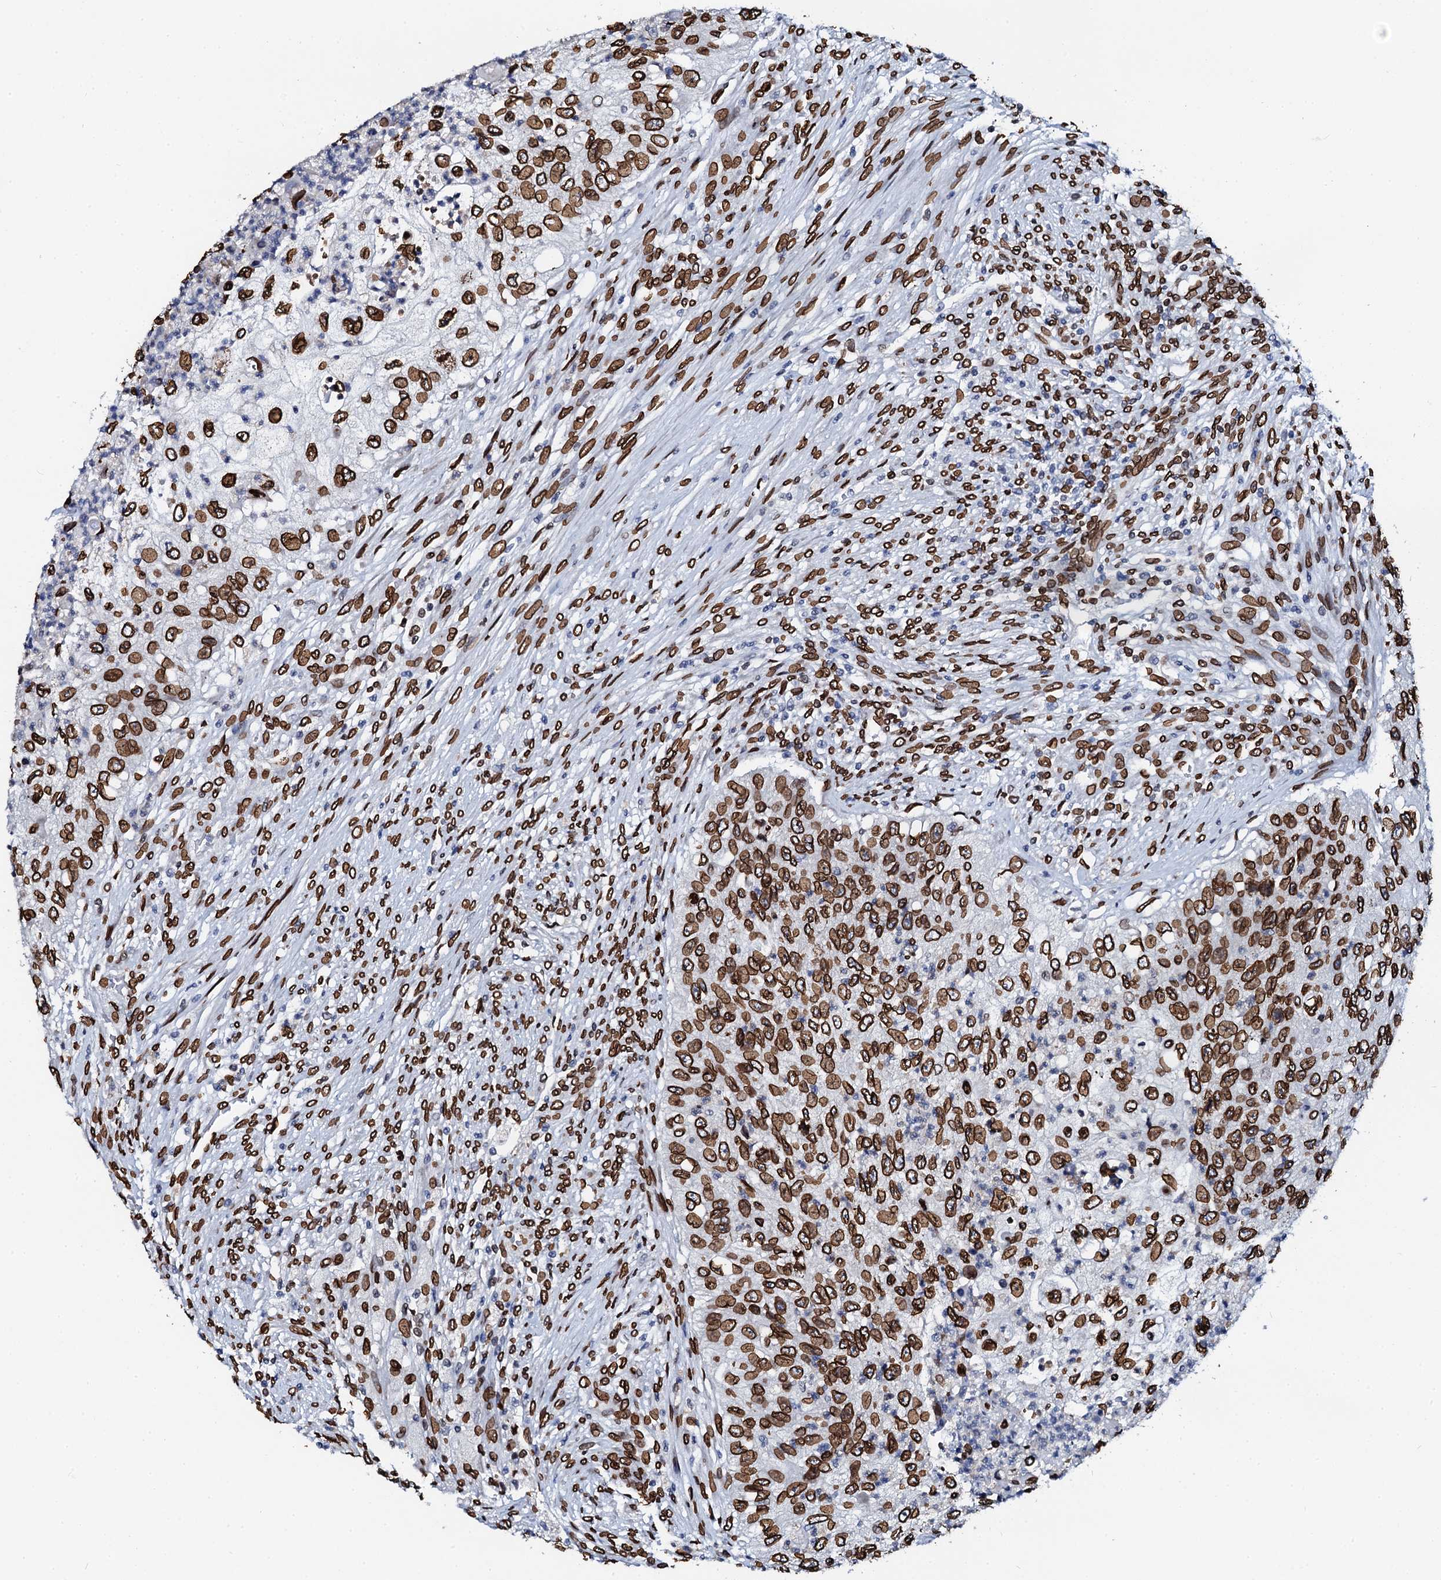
{"staining": {"intensity": "strong", "quantity": ">75%", "location": "cytoplasmic/membranous,nuclear"}, "tissue": "urothelial cancer", "cell_type": "Tumor cells", "image_type": "cancer", "snomed": [{"axis": "morphology", "description": "Urothelial carcinoma, High grade"}, {"axis": "topography", "description": "Urinary bladder"}], "caption": "The micrograph exhibits staining of urothelial cancer, revealing strong cytoplasmic/membranous and nuclear protein positivity (brown color) within tumor cells.", "gene": "KATNAL2", "patient": {"sex": "female", "age": 60}}